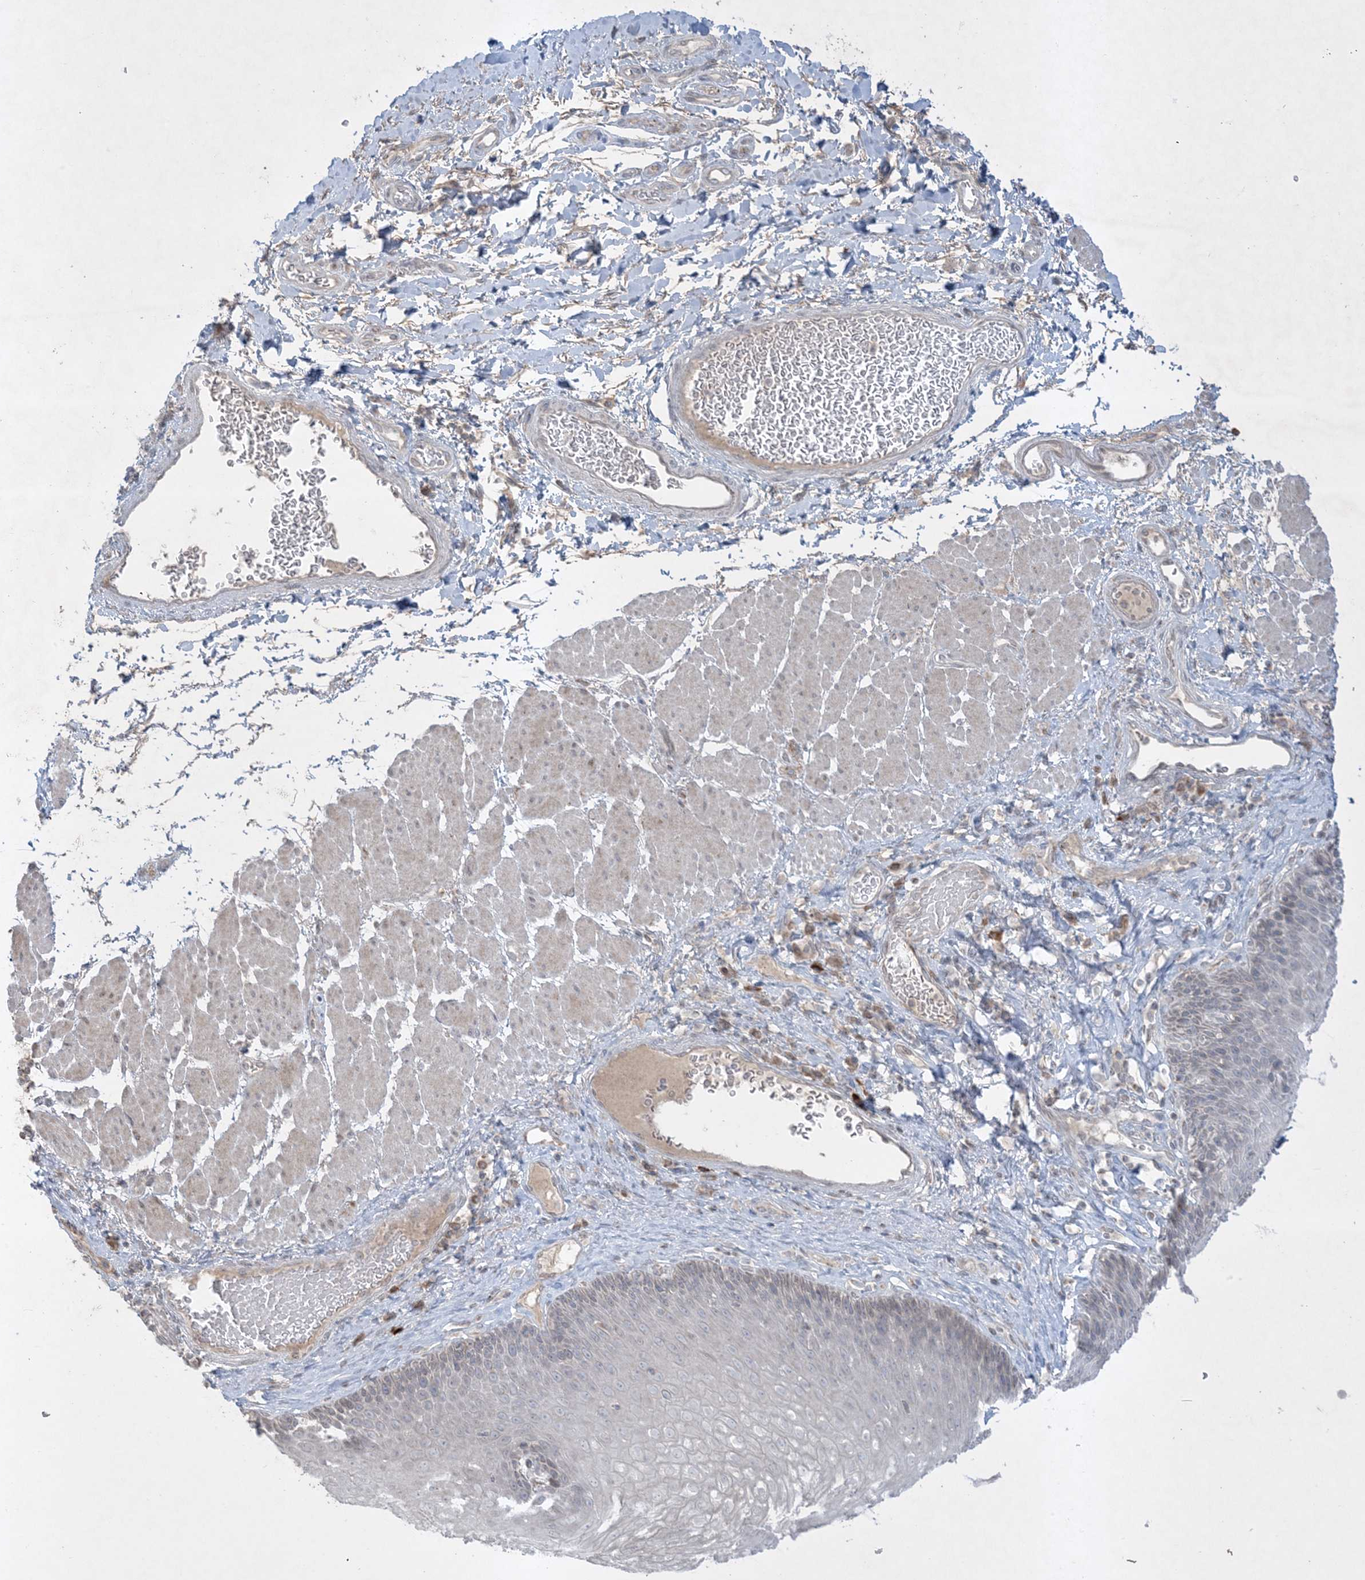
{"staining": {"intensity": "negative", "quantity": "none", "location": "none"}, "tissue": "esophagus", "cell_type": "Squamous epithelial cells", "image_type": "normal", "snomed": [{"axis": "morphology", "description": "Normal tissue, NOS"}, {"axis": "topography", "description": "Esophagus"}], "caption": "This is a photomicrograph of immunohistochemistry staining of unremarkable esophagus, which shows no expression in squamous epithelial cells.", "gene": "FNDC1", "patient": {"sex": "female", "age": 66}}